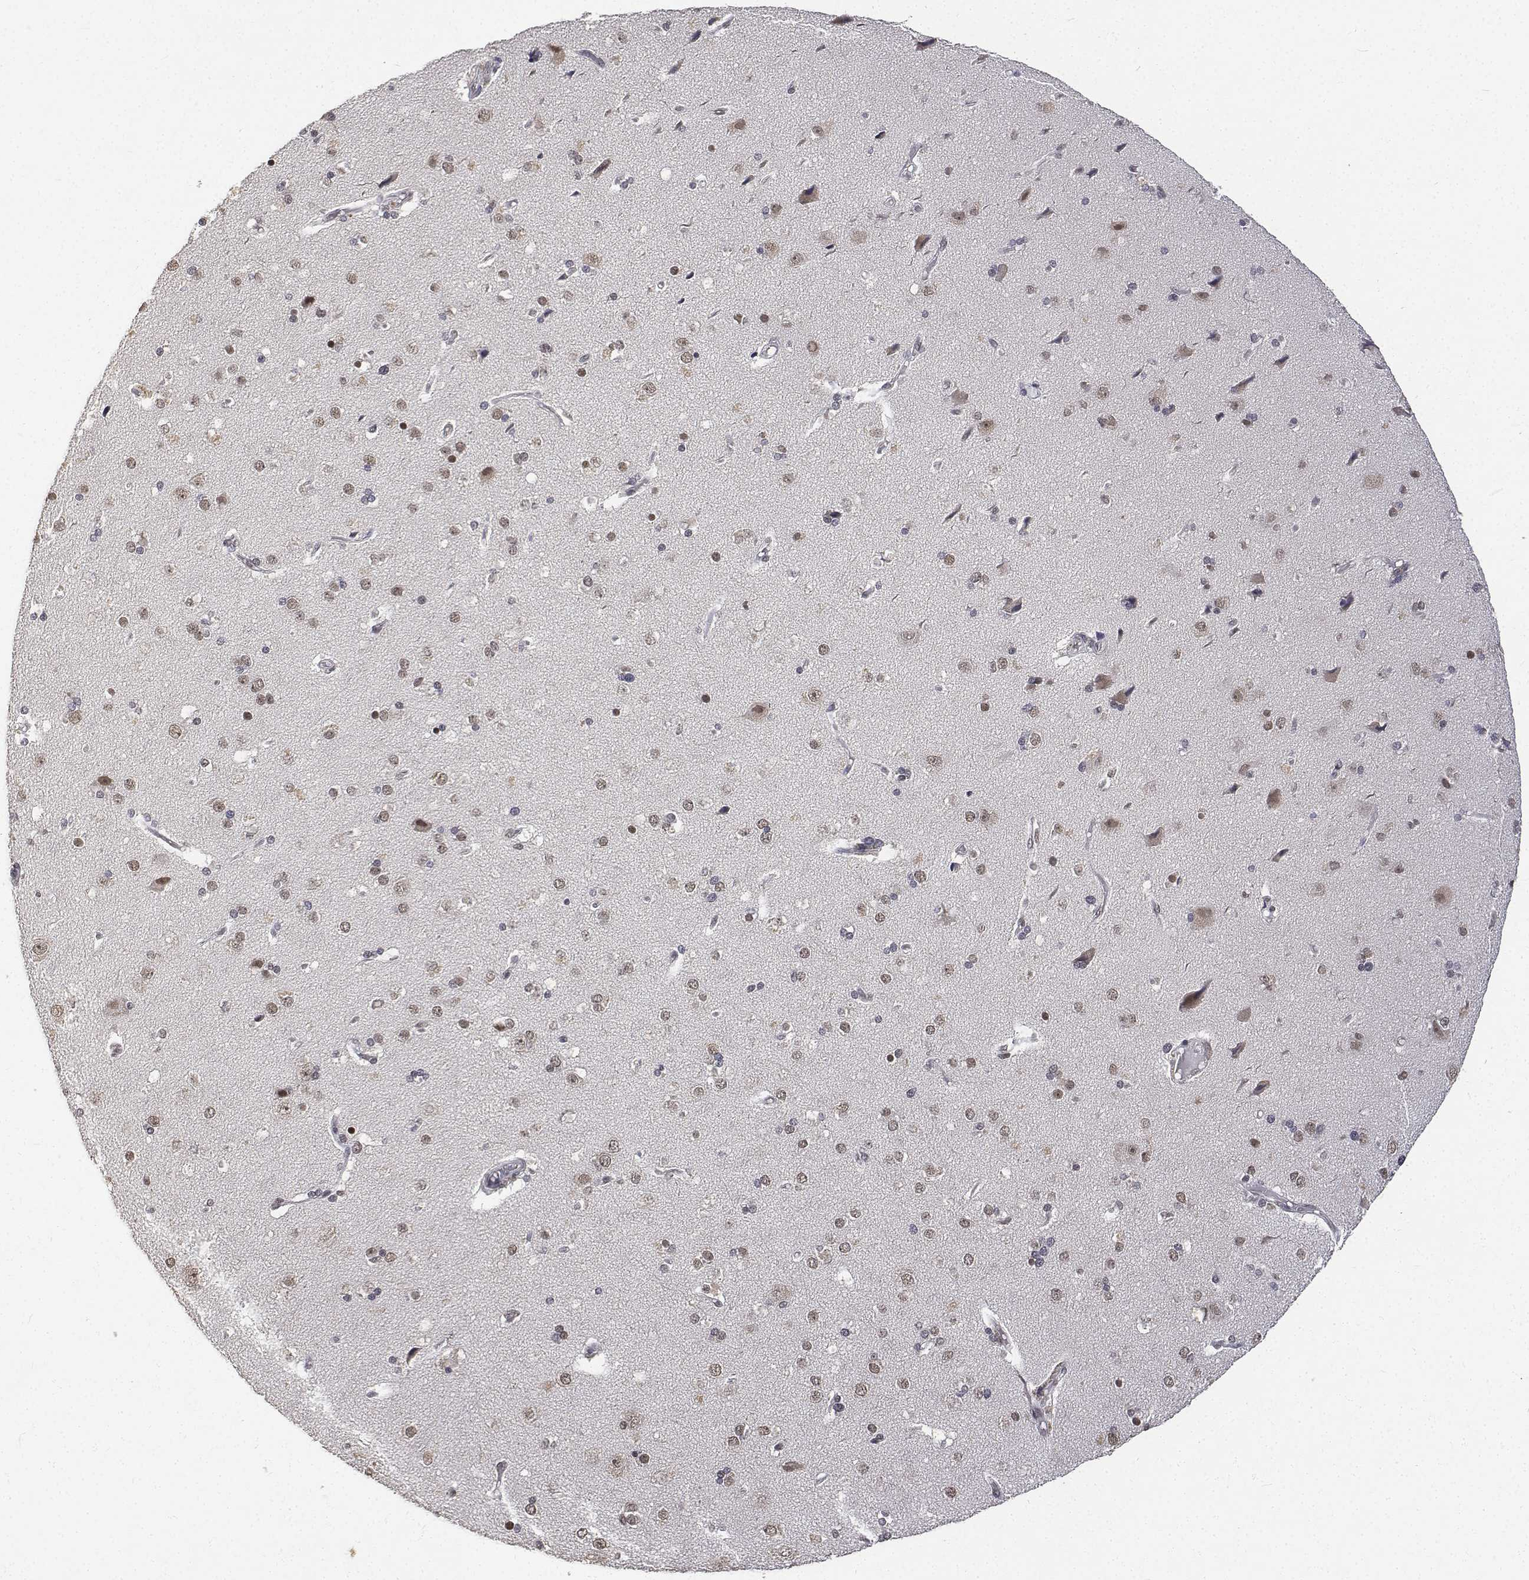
{"staining": {"intensity": "negative", "quantity": "none", "location": "none"}, "tissue": "cerebral cortex", "cell_type": "Endothelial cells", "image_type": "normal", "snomed": [{"axis": "morphology", "description": "Normal tissue, NOS"}, {"axis": "morphology", "description": "Glioma, malignant, High grade"}, {"axis": "topography", "description": "Cerebral cortex"}], "caption": "This is an IHC image of normal cerebral cortex. There is no expression in endothelial cells.", "gene": "ATRX", "patient": {"sex": "male", "age": 71}}